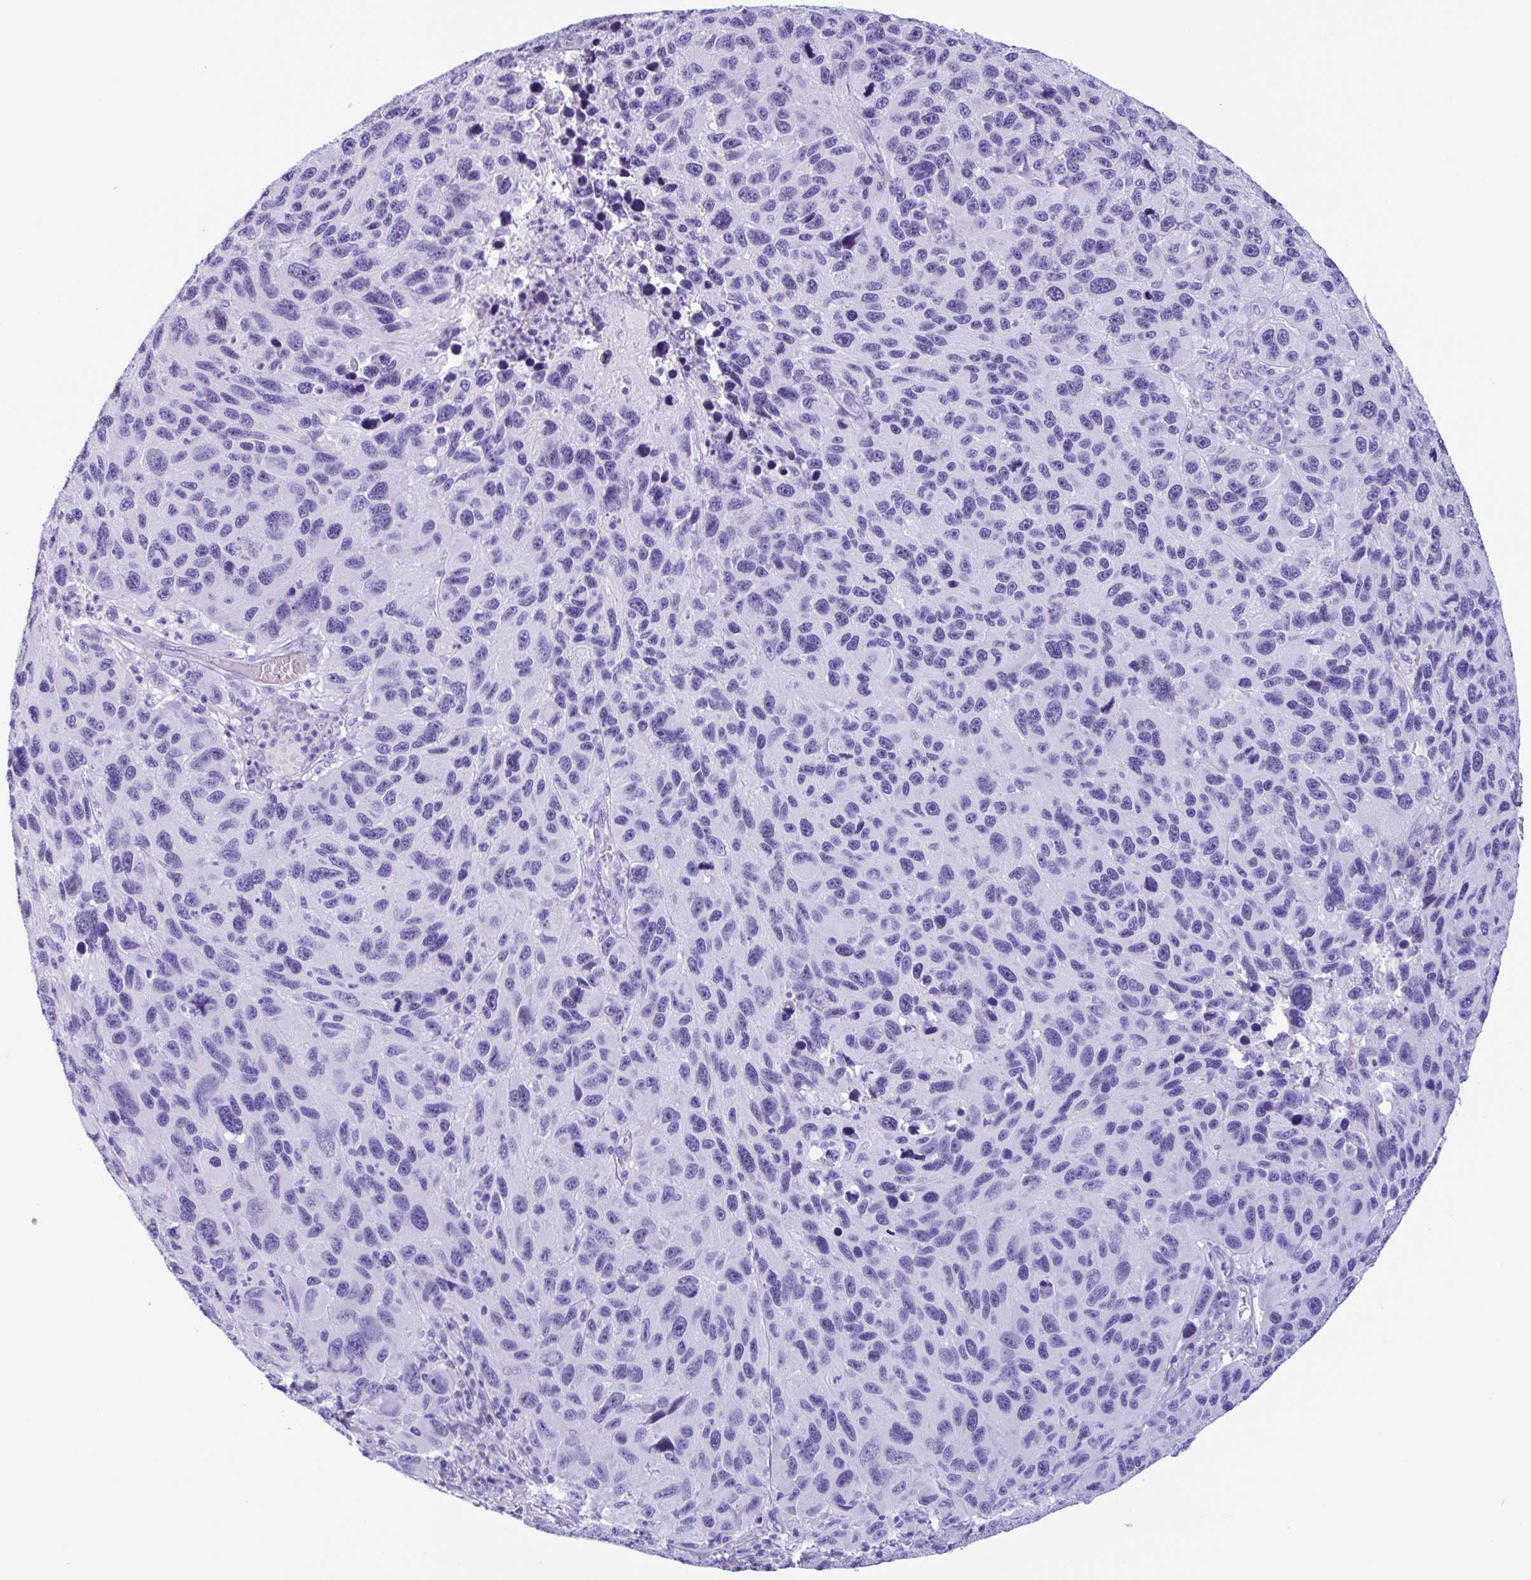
{"staining": {"intensity": "negative", "quantity": "none", "location": "none"}, "tissue": "melanoma", "cell_type": "Tumor cells", "image_type": "cancer", "snomed": [{"axis": "morphology", "description": "Malignant melanoma, NOS"}, {"axis": "topography", "description": "Skin"}], "caption": "Tumor cells are negative for protein expression in human malignant melanoma.", "gene": "ZNF850", "patient": {"sex": "male", "age": 53}}